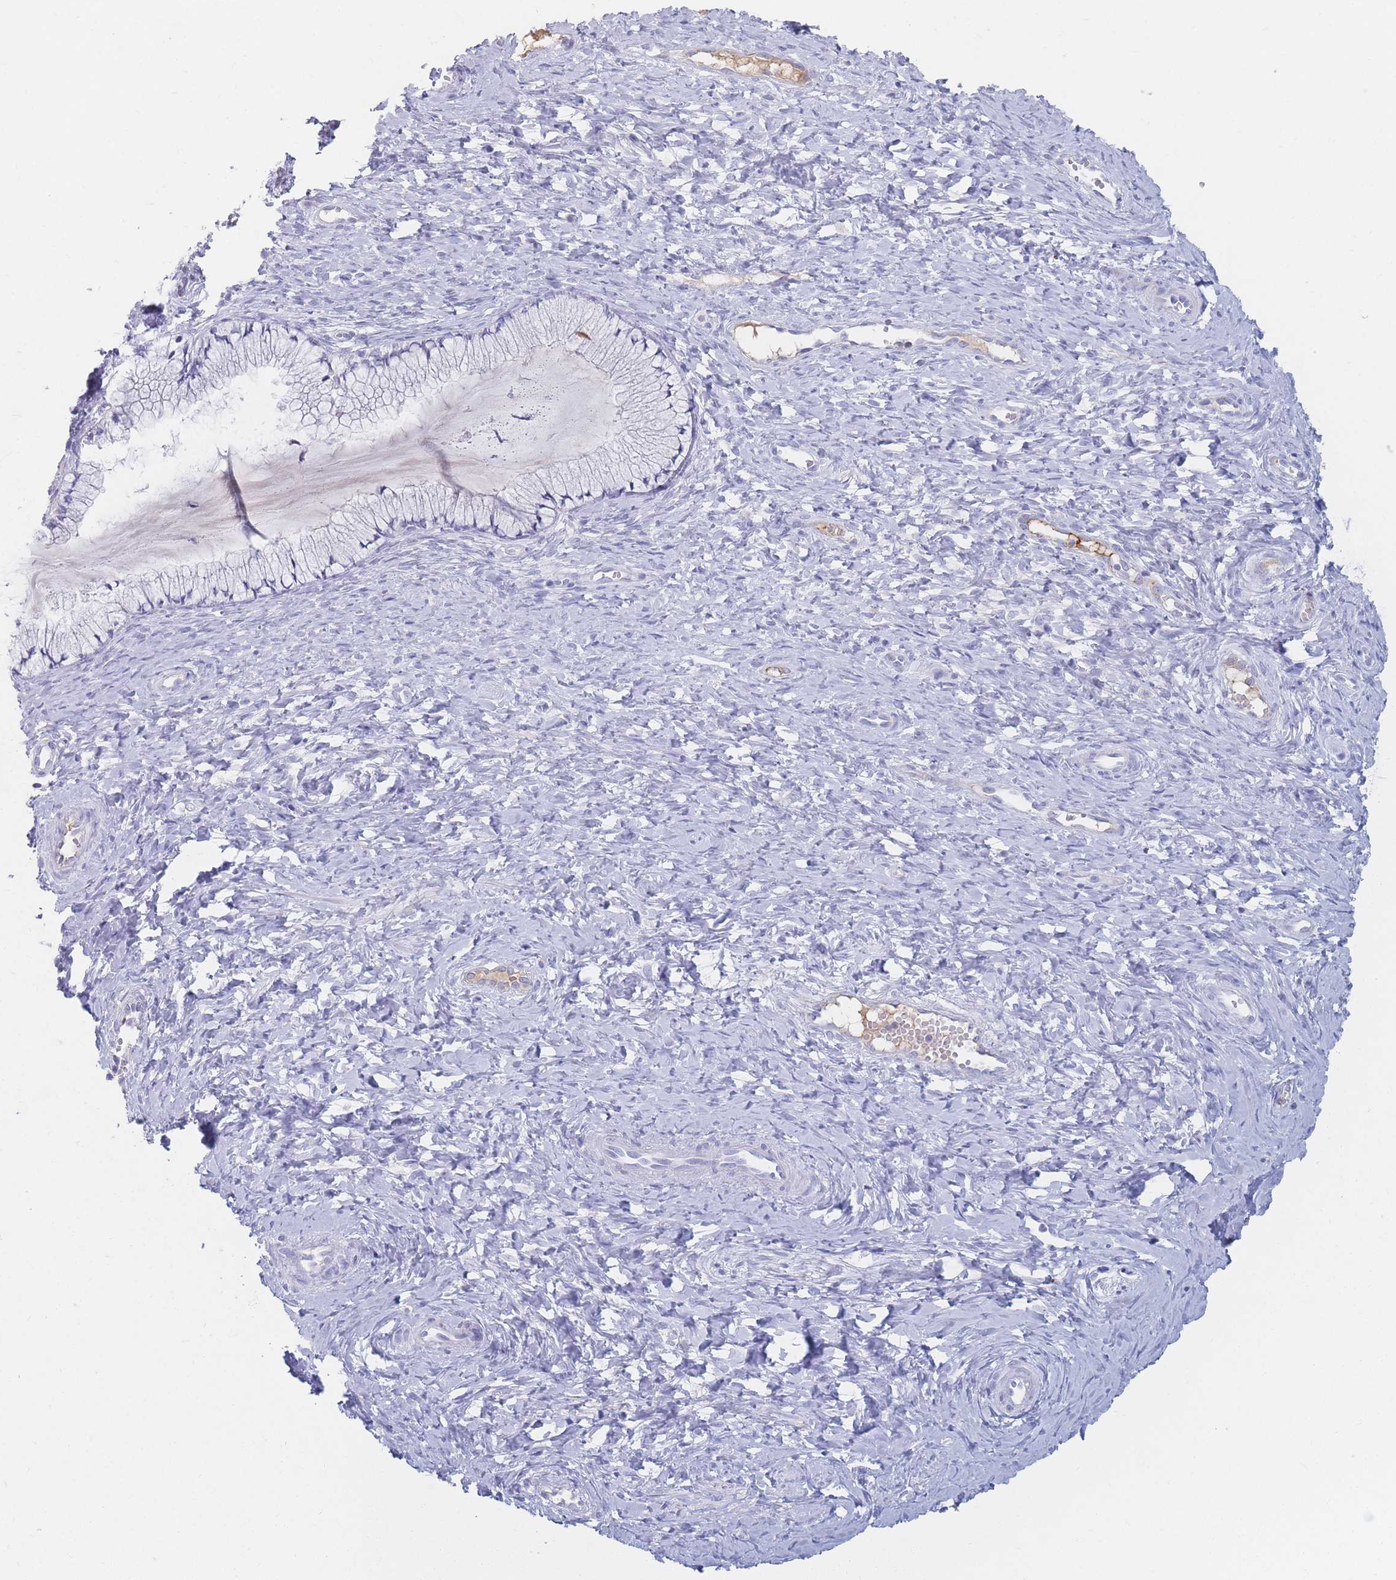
{"staining": {"intensity": "negative", "quantity": "none", "location": "none"}, "tissue": "cervix", "cell_type": "Glandular cells", "image_type": "normal", "snomed": [{"axis": "morphology", "description": "Normal tissue, NOS"}, {"axis": "topography", "description": "Cervix"}], "caption": "Glandular cells show no significant protein positivity in unremarkable cervix.", "gene": "PRG4", "patient": {"sex": "female", "age": 36}}